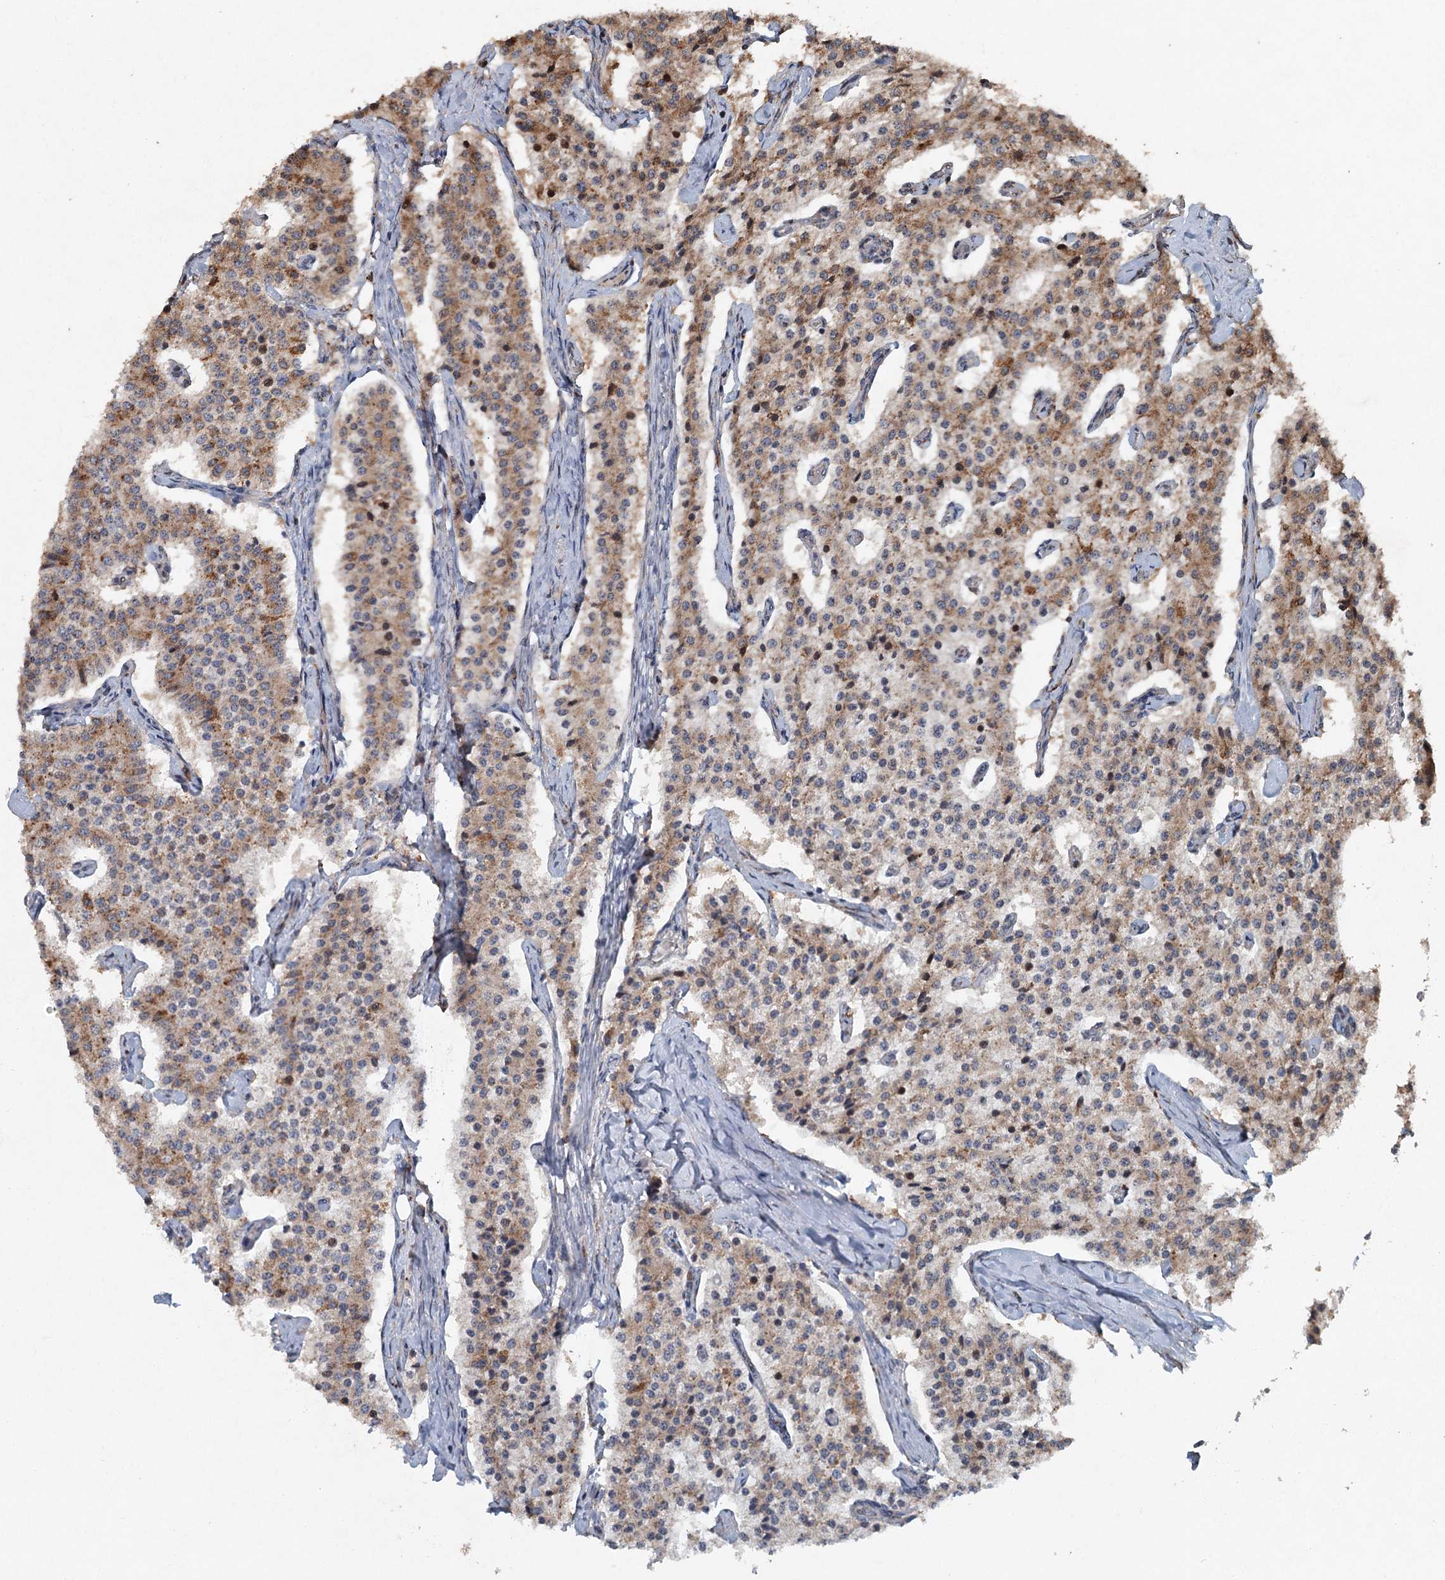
{"staining": {"intensity": "moderate", "quantity": ">75%", "location": "cytoplasmic/membranous,nuclear"}, "tissue": "carcinoid", "cell_type": "Tumor cells", "image_type": "cancer", "snomed": [{"axis": "morphology", "description": "Carcinoid, malignant, NOS"}, {"axis": "topography", "description": "Colon"}], "caption": "A brown stain highlights moderate cytoplasmic/membranous and nuclear staining of a protein in carcinoid (malignant) tumor cells. The staining was performed using DAB (3,3'-diaminobenzidine), with brown indicating positive protein expression. Nuclei are stained blue with hematoxylin.", "gene": "SRPX2", "patient": {"sex": "female", "age": 52}}